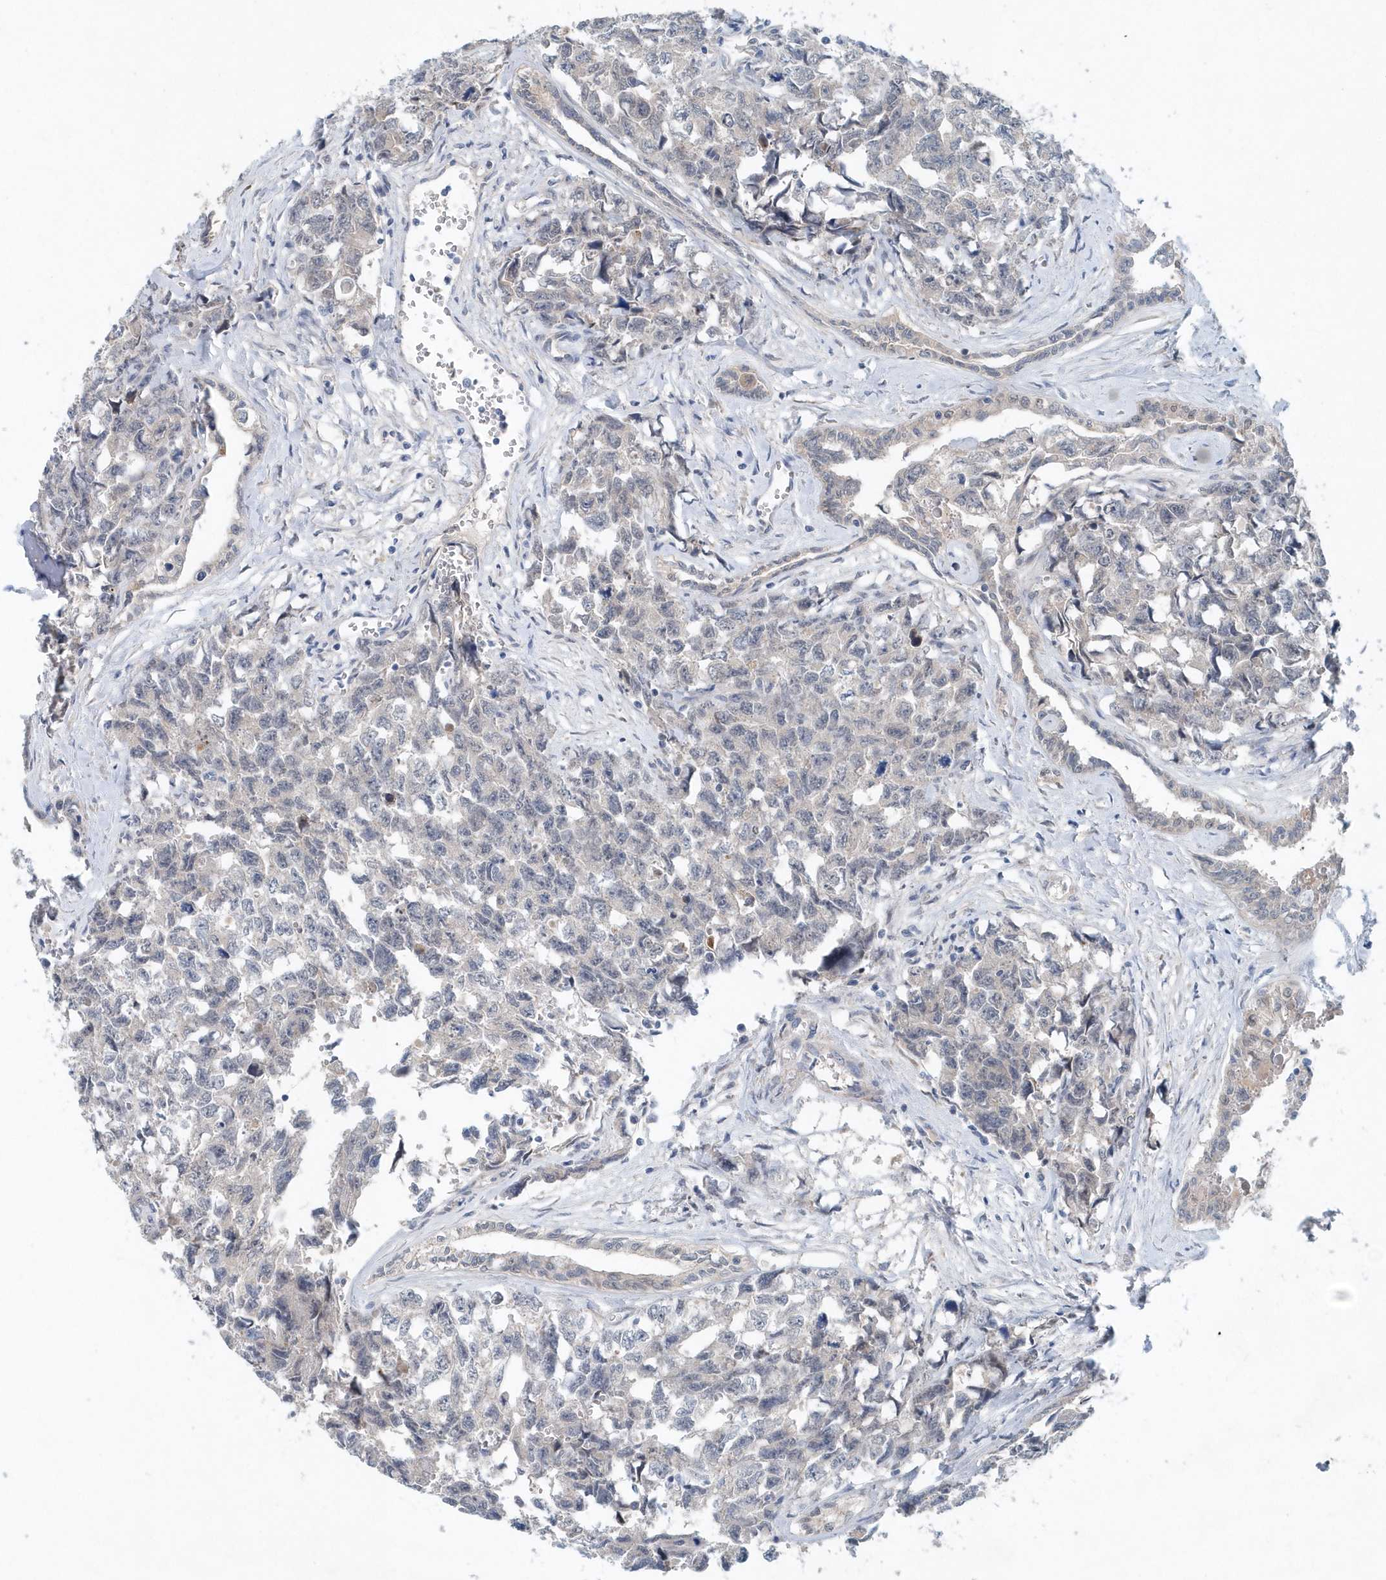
{"staining": {"intensity": "negative", "quantity": "none", "location": "none"}, "tissue": "testis cancer", "cell_type": "Tumor cells", "image_type": "cancer", "snomed": [{"axis": "morphology", "description": "Carcinoma, Embryonal, NOS"}, {"axis": "topography", "description": "Testis"}], "caption": "Image shows no significant protein expression in tumor cells of testis cancer (embryonal carcinoma).", "gene": "PFN2", "patient": {"sex": "male", "age": 31}}